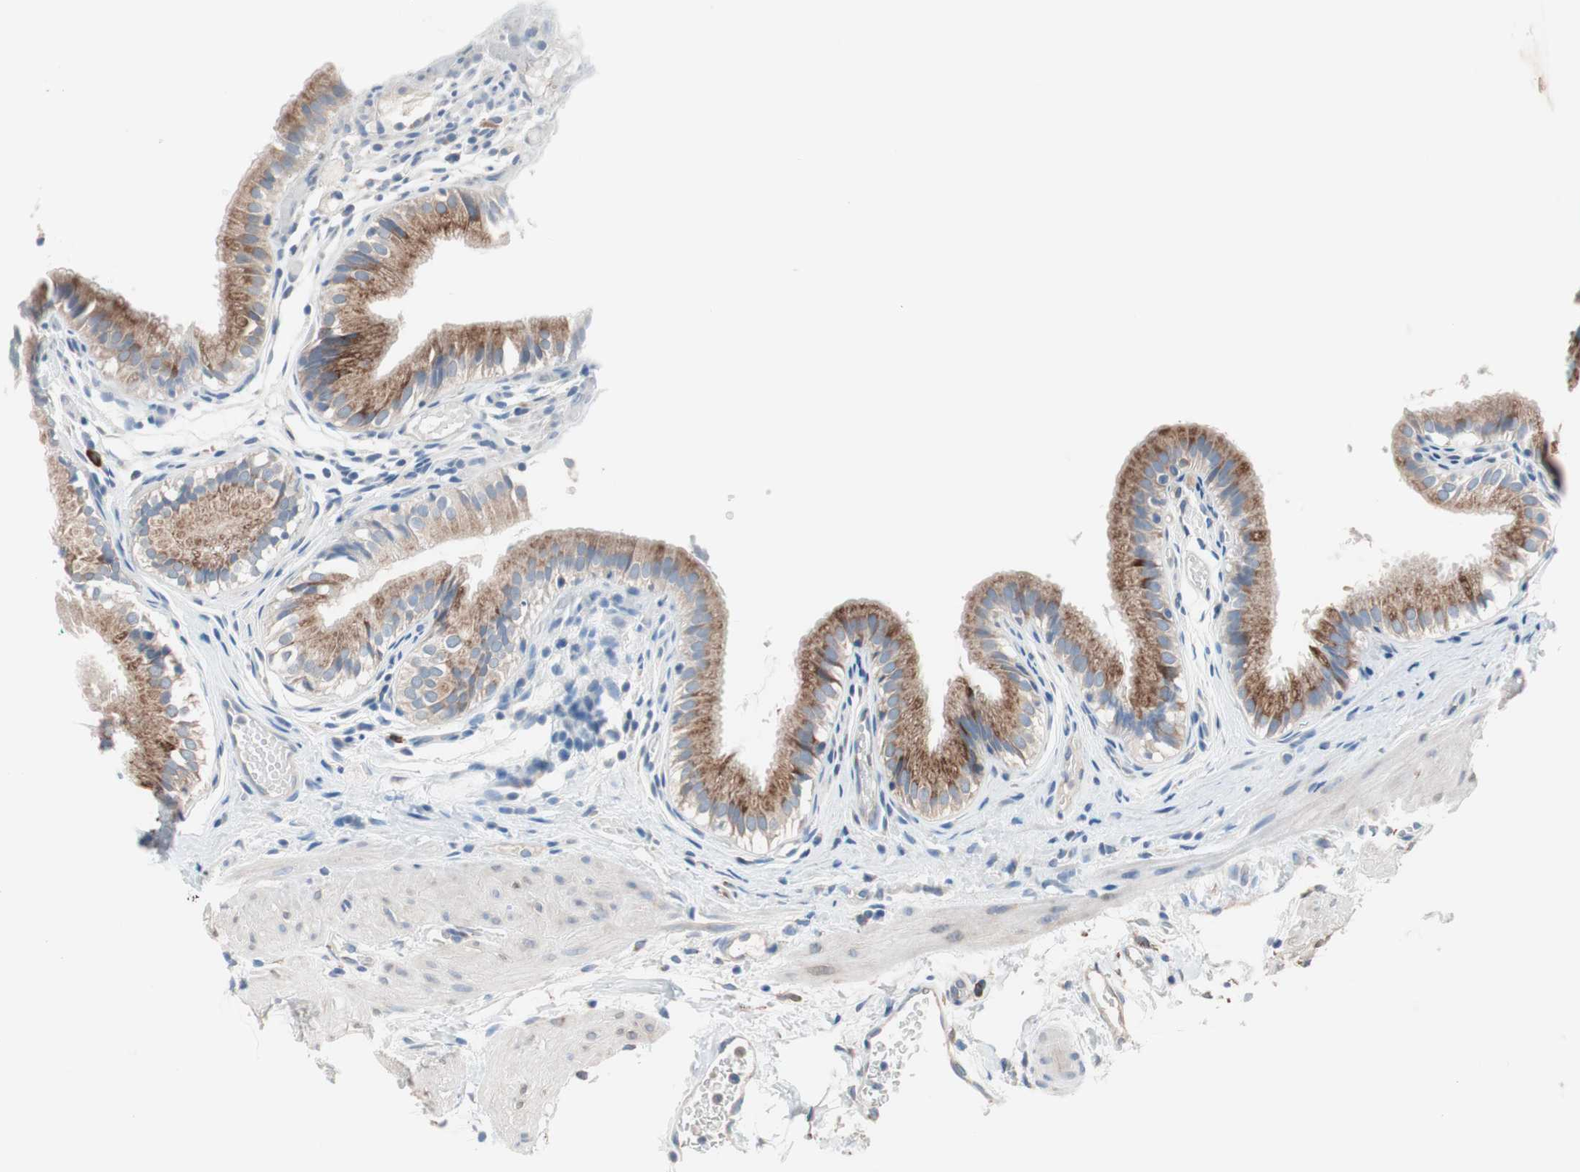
{"staining": {"intensity": "moderate", "quantity": ">75%", "location": "cytoplasmic/membranous"}, "tissue": "gallbladder", "cell_type": "Glandular cells", "image_type": "normal", "snomed": [{"axis": "morphology", "description": "Normal tissue, NOS"}, {"axis": "topography", "description": "Gallbladder"}], "caption": "Immunohistochemistry histopathology image of benign gallbladder: gallbladder stained using immunohistochemistry (IHC) demonstrates medium levels of moderate protein expression localized specifically in the cytoplasmic/membranous of glandular cells, appearing as a cytoplasmic/membranous brown color.", "gene": "SLC27A4", "patient": {"sex": "female", "age": 26}}